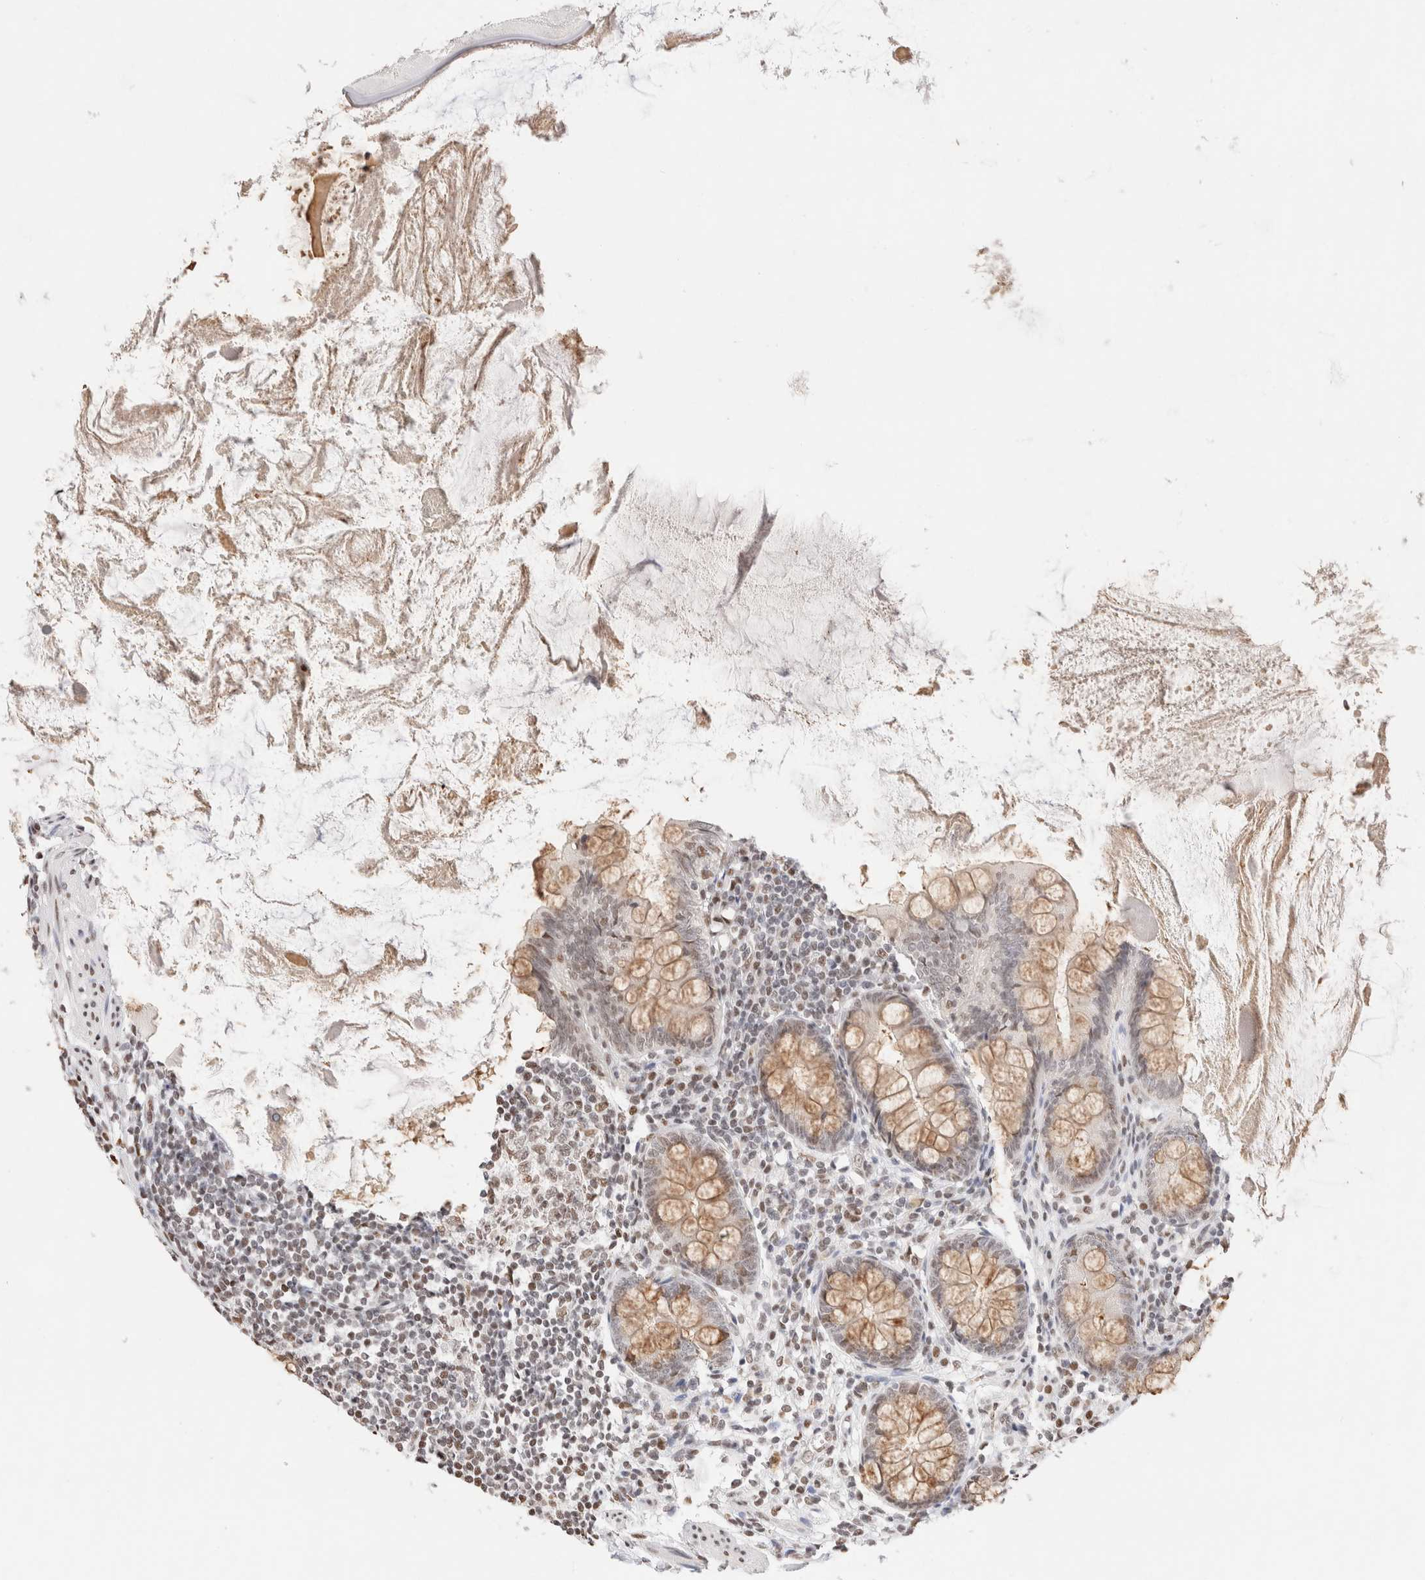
{"staining": {"intensity": "moderate", "quantity": ">75%", "location": "cytoplasmic/membranous"}, "tissue": "appendix", "cell_type": "Glandular cells", "image_type": "normal", "snomed": [{"axis": "morphology", "description": "Normal tissue, NOS"}, {"axis": "topography", "description": "Appendix"}], "caption": "Immunohistochemical staining of benign human appendix demonstrates >75% levels of moderate cytoplasmic/membranous protein staining in about >75% of glandular cells. (Stains: DAB in brown, nuclei in blue, Microscopy: brightfield microscopy at high magnification).", "gene": "SUPT3H", "patient": {"sex": "female", "age": 77}}